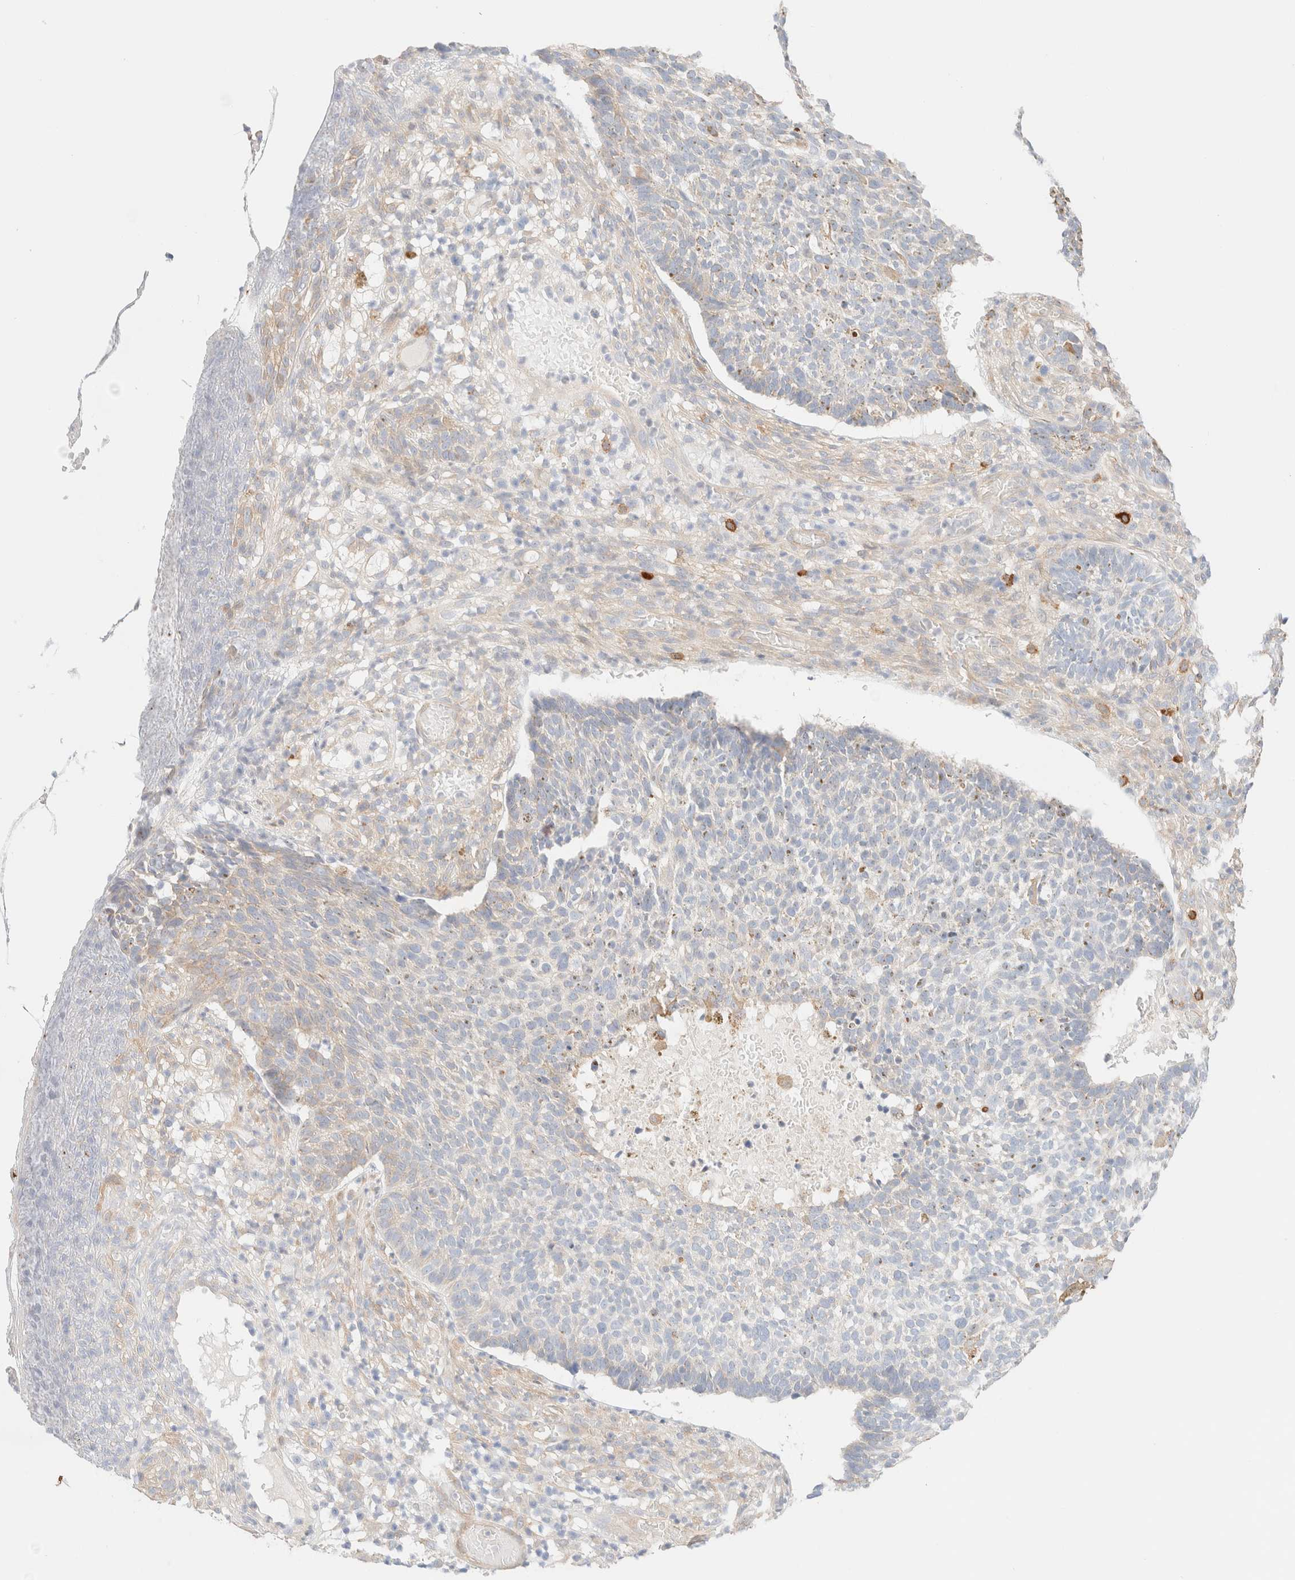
{"staining": {"intensity": "negative", "quantity": "none", "location": "none"}, "tissue": "skin cancer", "cell_type": "Tumor cells", "image_type": "cancer", "snomed": [{"axis": "morphology", "description": "Basal cell carcinoma"}, {"axis": "topography", "description": "Skin"}], "caption": "DAB immunohistochemical staining of skin cancer reveals no significant positivity in tumor cells.", "gene": "NIBAN2", "patient": {"sex": "male", "age": 85}}